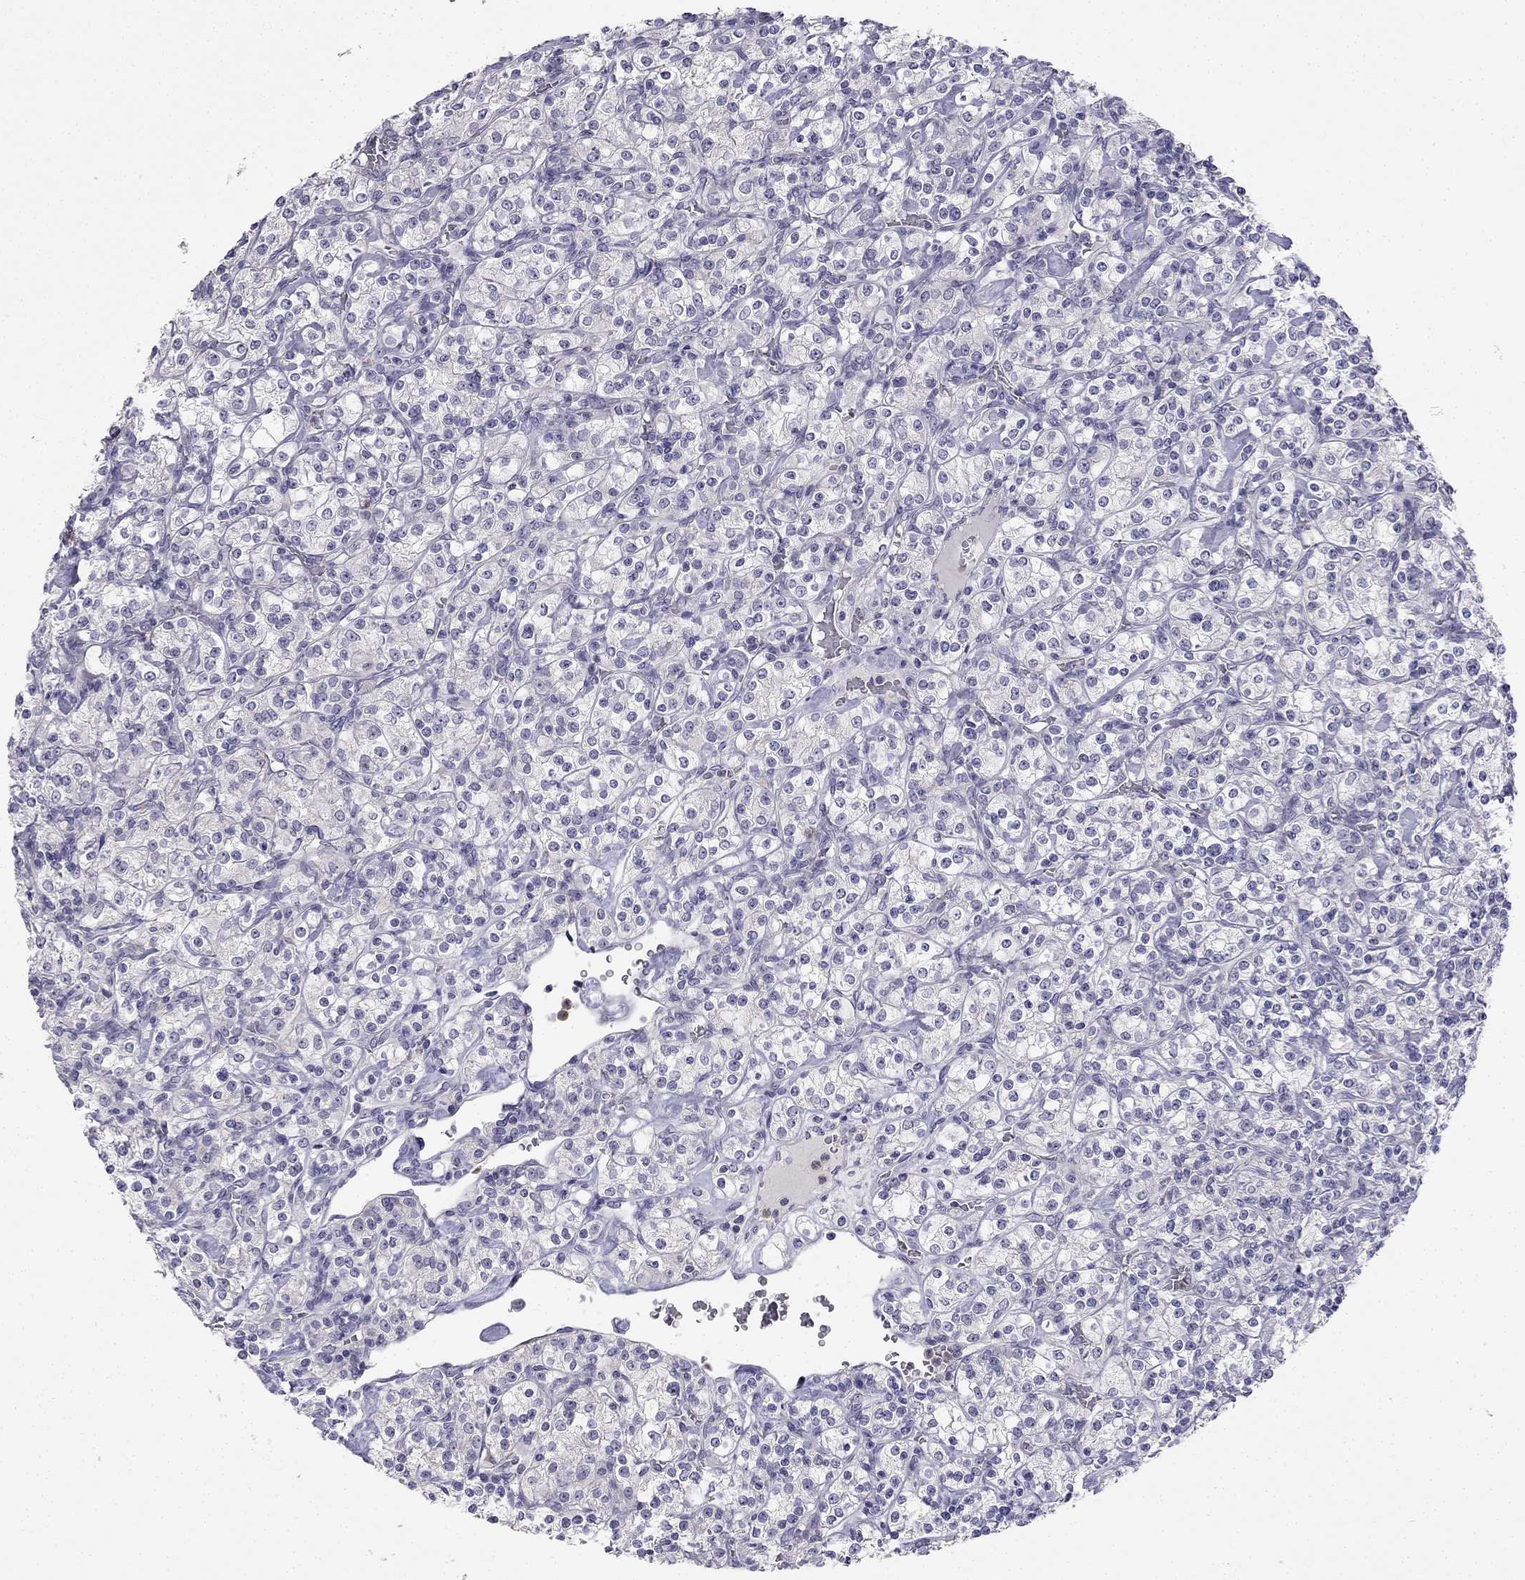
{"staining": {"intensity": "negative", "quantity": "none", "location": "none"}, "tissue": "renal cancer", "cell_type": "Tumor cells", "image_type": "cancer", "snomed": [{"axis": "morphology", "description": "Adenocarcinoma, NOS"}, {"axis": "topography", "description": "Kidney"}], "caption": "Adenocarcinoma (renal) was stained to show a protein in brown. There is no significant positivity in tumor cells.", "gene": "C16orf89", "patient": {"sex": "male", "age": 77}}